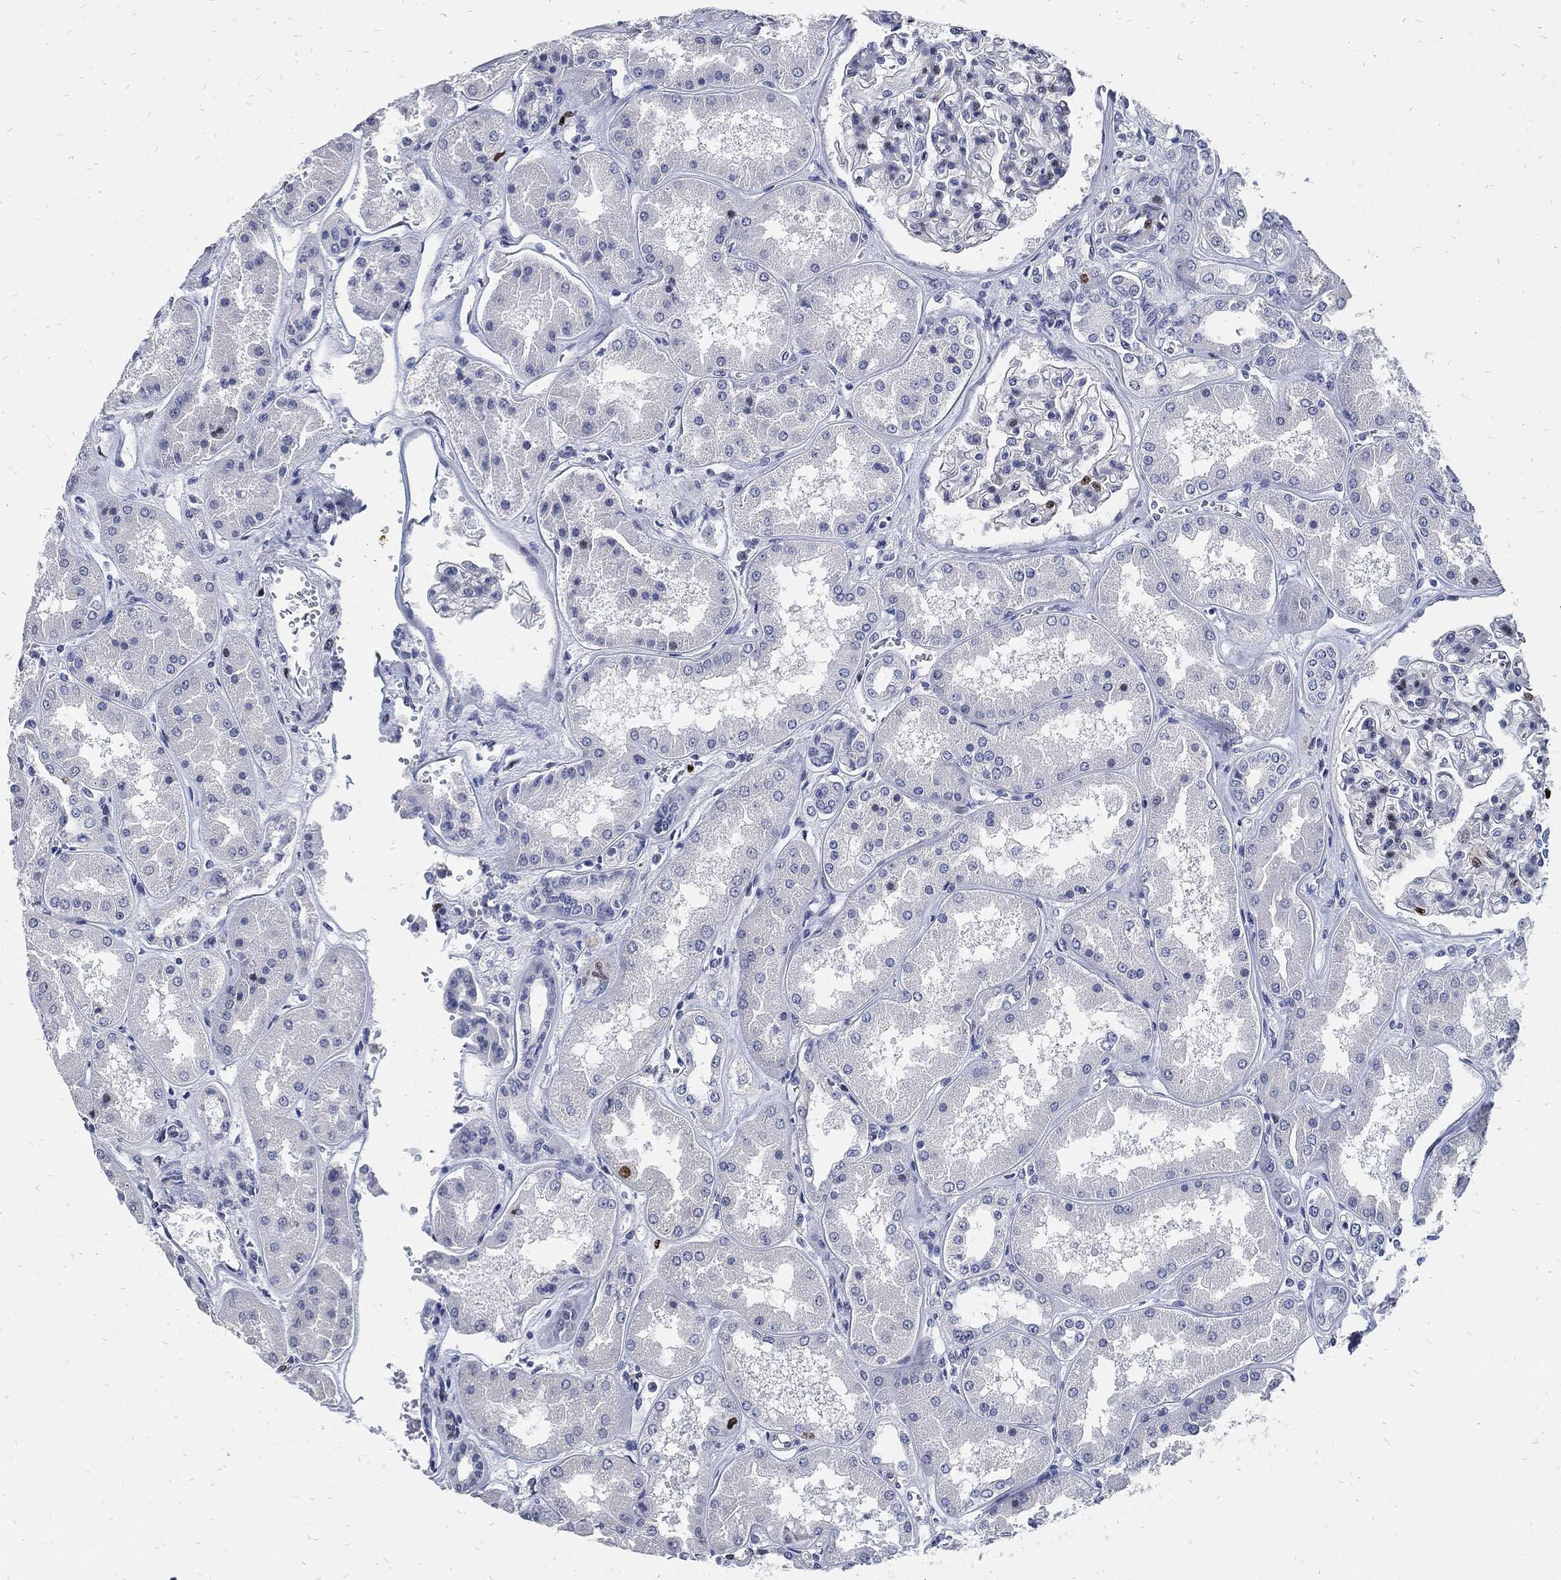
{"staining": {"intensity": "moderate", "quantity": "<25%", "location": "nuclear"}, "tissue": "kidney", "cell_type": "Cells in glomeruli", "image_type": "normal", "snomed": [{"axis": "morphology", "description": "Normal tissue, NOS"}, {"axis": "topography", "description": "Kidney"}], "caption": "This is a photomicrograph of immunohistochemistry staining of unremarkable kidney, which shows moderate expression in the nuclear of cells in glomeruli.", "gene": "MKI67", "patient": {"sex": "female", "age": 56}}